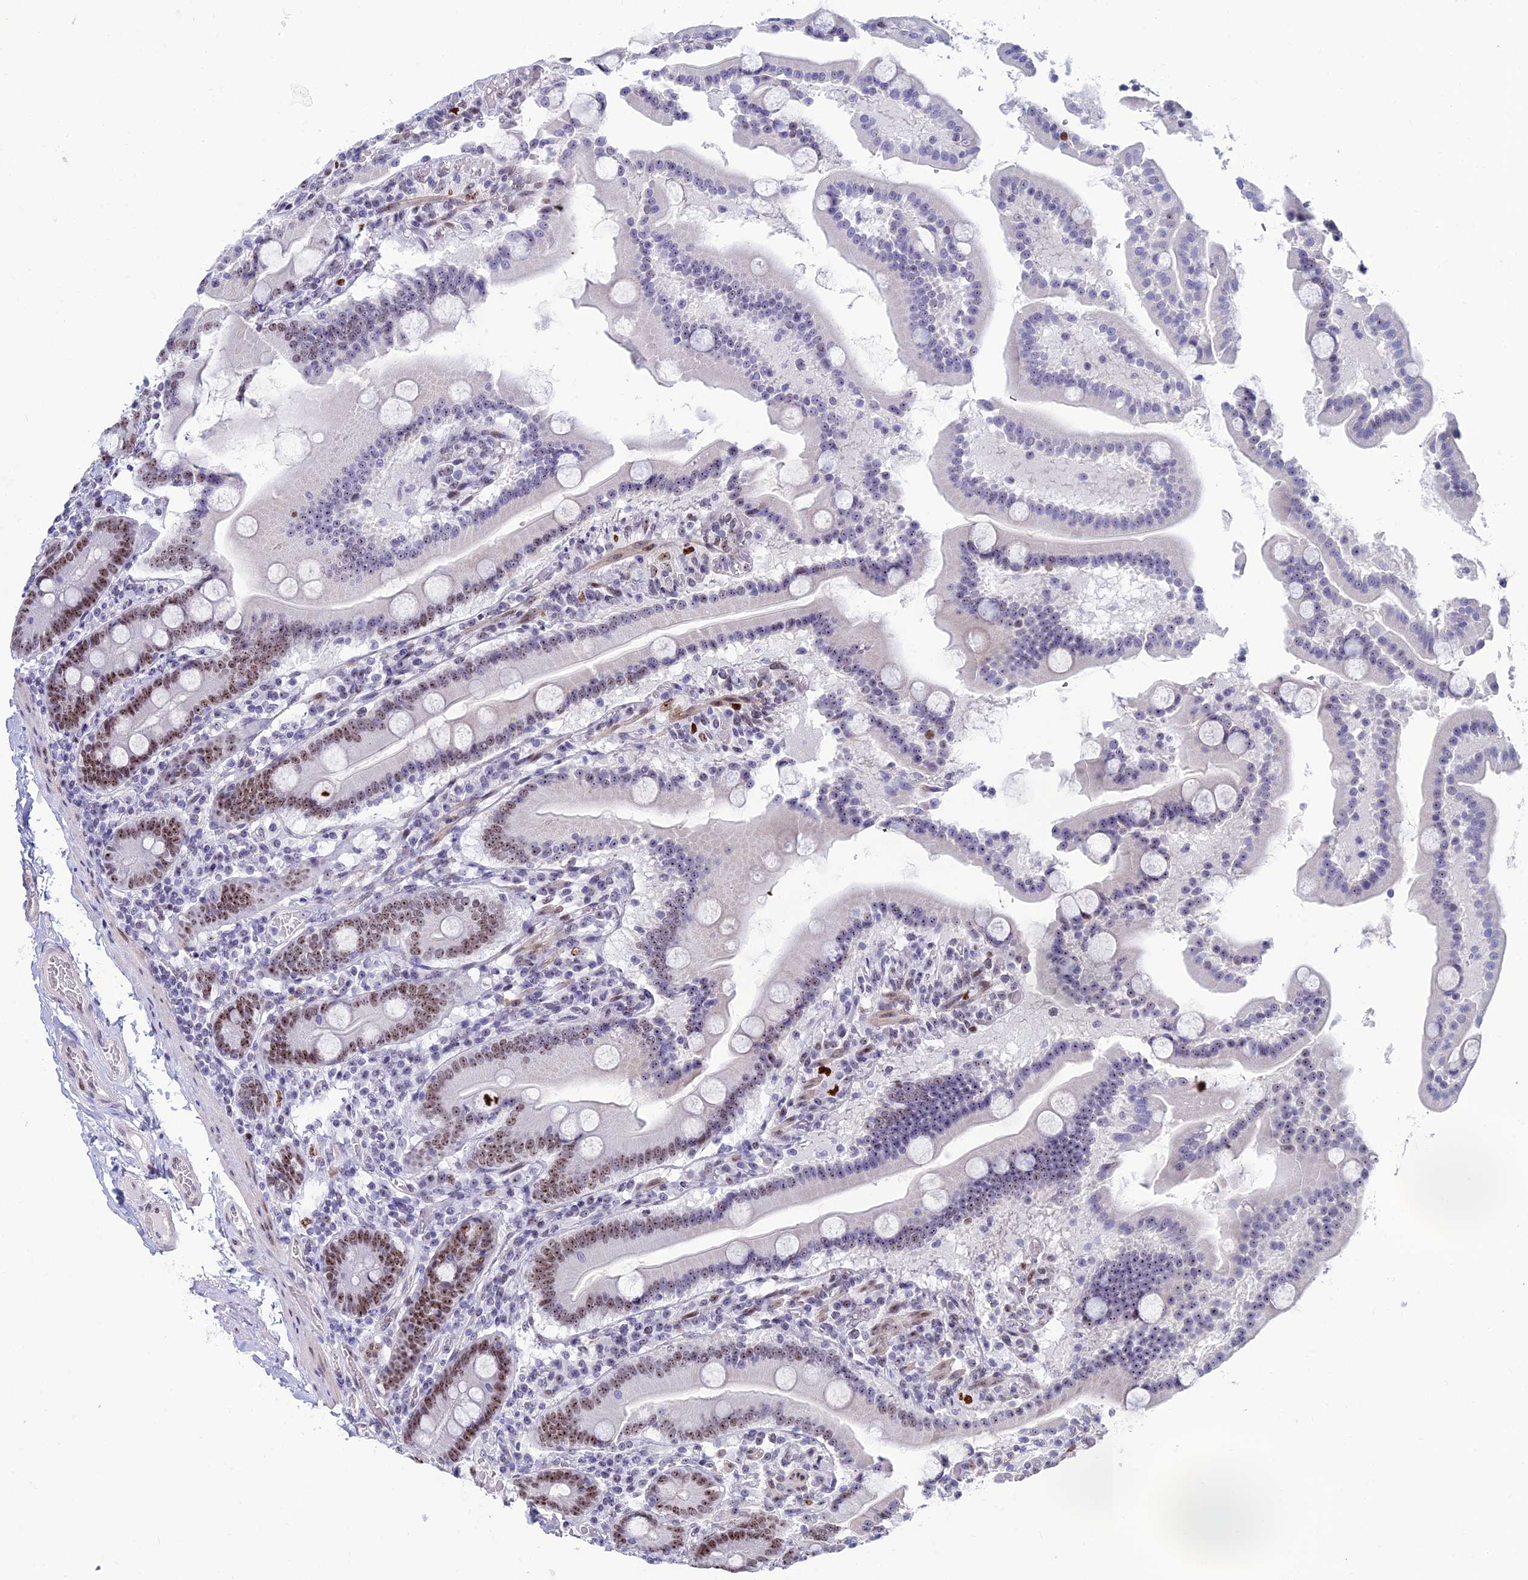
{"staining": {"intensity": "moderate", "quantity": "25%-75%", "location": "nuclear"}, "tissue": "duodenum", "cell_type": "Glandular cells", "image_type": "normal", "snomed": [{"axis": "morphology", "description": "Normal tissue, NOS"}, {"axis": "topography", "description": "Duodenum"}], "caption": "Immunohistochemical staining of unremarkable duodenum displays moderate nuclear protein expression in approximately 25%-75% of glandular cells.", "gene": "CCDC86", "patient": {"sex": "male", "age": 55}}